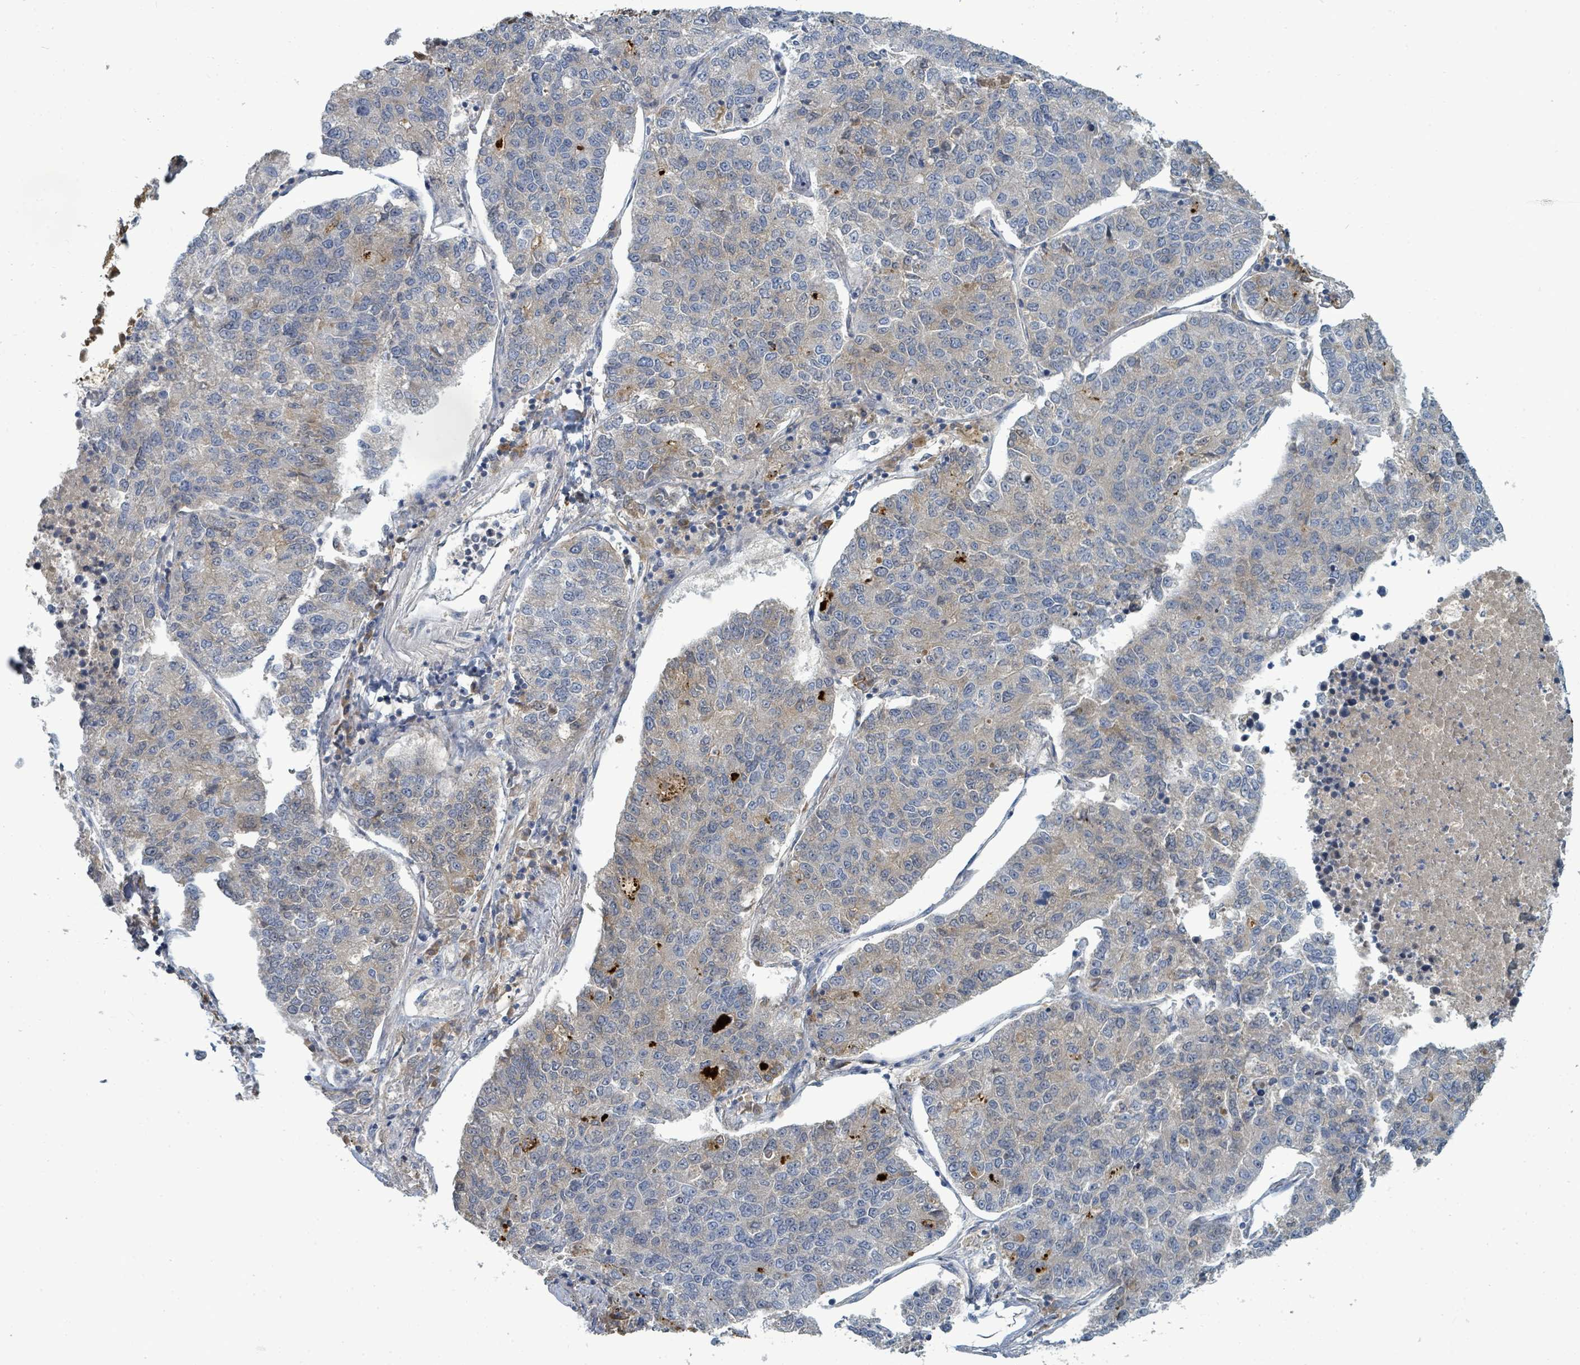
{"staining": {"intensity": "weak", "quantity": "<25%", "location": "cytoplasmic/membranous"}, "tissue": "lung cancer", "cell_type": "Tumor cells", "image_type": "cancer", "snomed": [{"axis": "morphology", "description": "Adenocarcinoma, NOS"}, {"axis": "topography", "description": "Lung"}], "caption": "The histopathology image shows no staining of tumor cells in adenocarcinoma (lung).", "gene": "SLC25A23", "patient": {"sex": "male", "age": 49}}